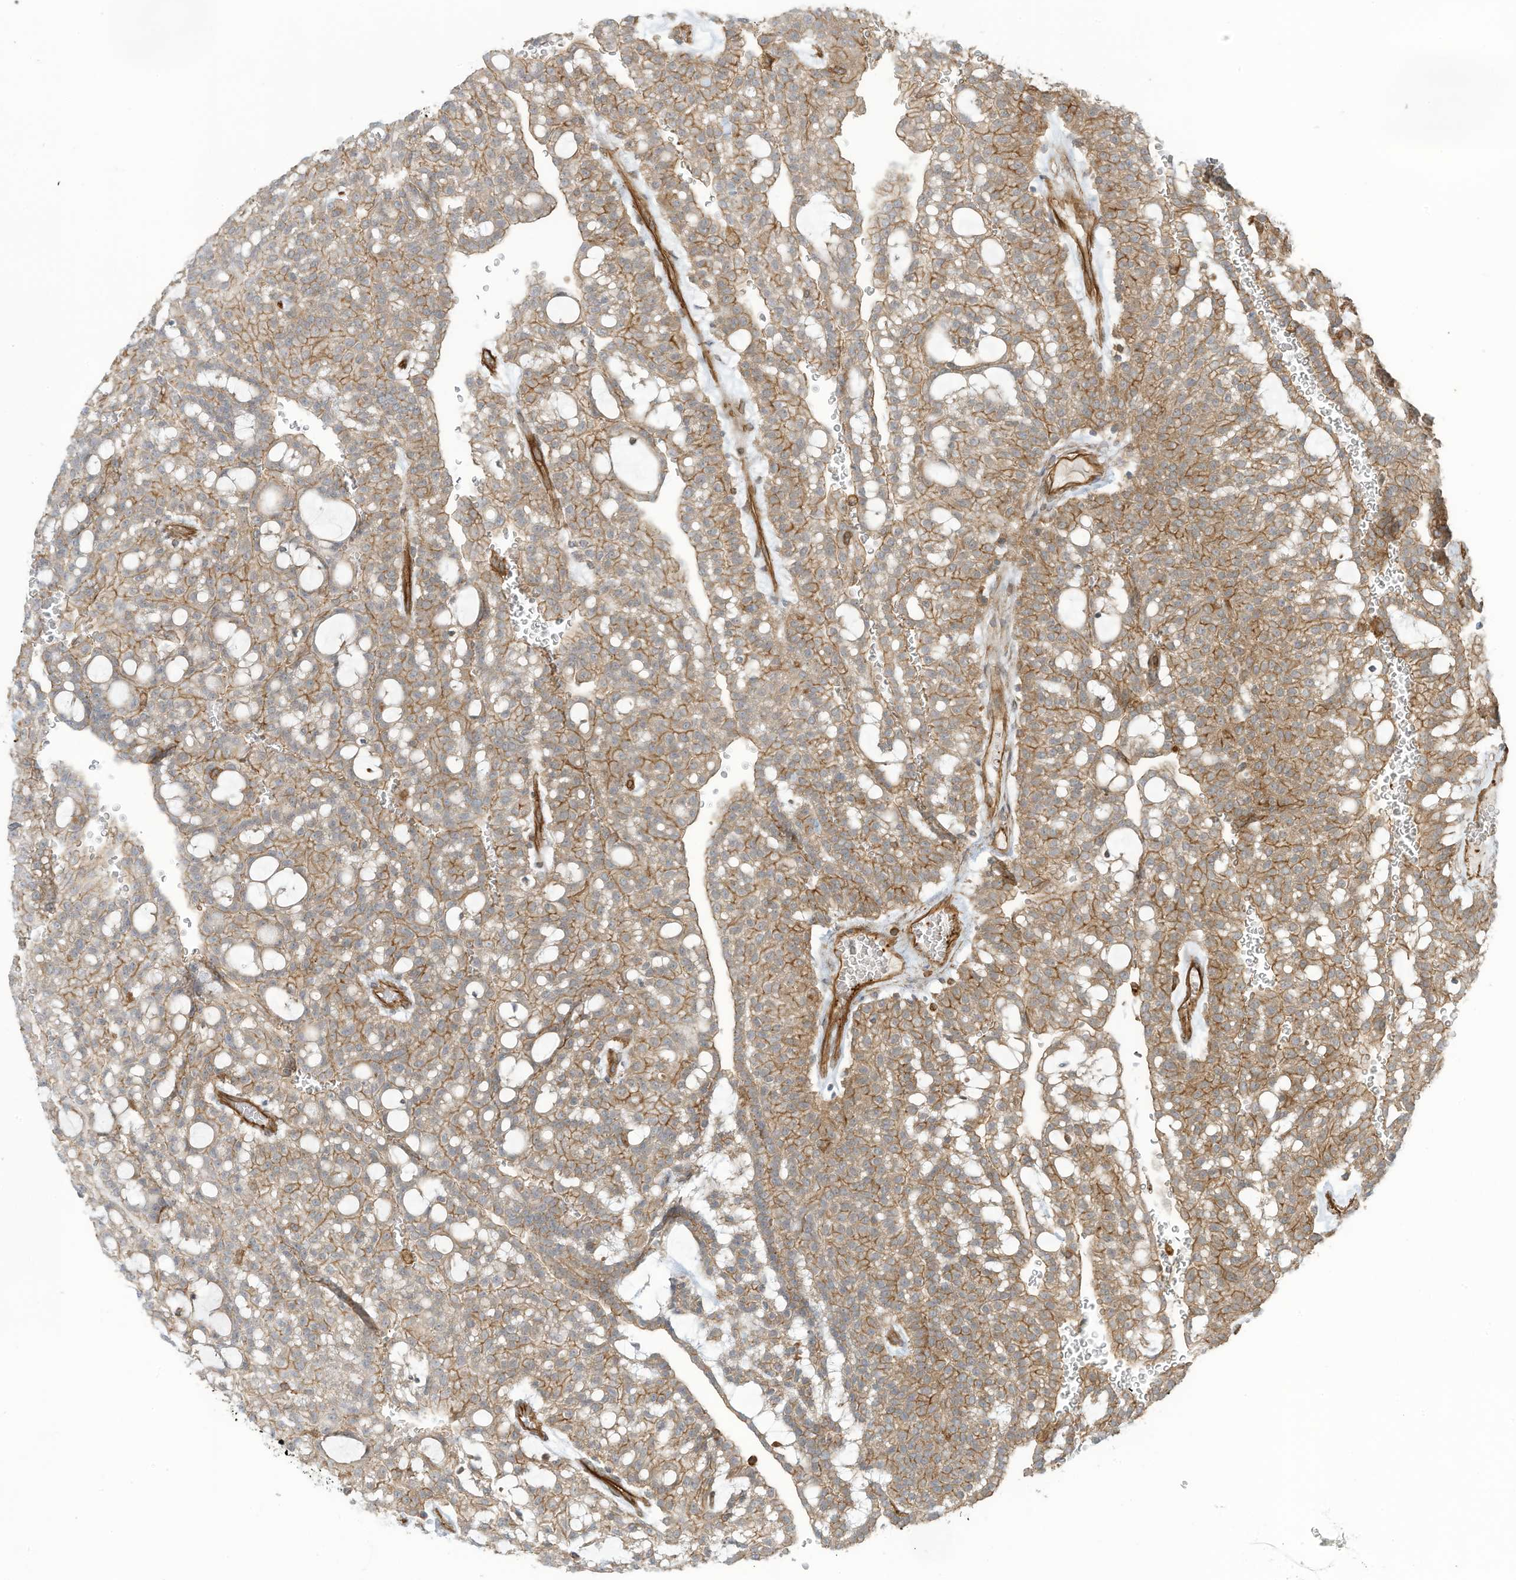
{"staining": {"intensity": "moderate", "quantity": ">75%", "location": "cytoplasmic/membranous"}, "tissue": "renal cancer", "cell_type": "Tumor cells", "image_type": "cancer", "snomed": [{"axis": "morphology", "description": "Adenocarcinoma, NOS"}, {"axis": "topography", "description": "Kidney"}], "caption": "An image of human adenocarcinoma (renal) stained for a protein exhibits moderate cytoplasmic/membranous brown staining in tumor cells.", "gene": "SLC9A2", "patient": {"sex": "male", "age": 63}}